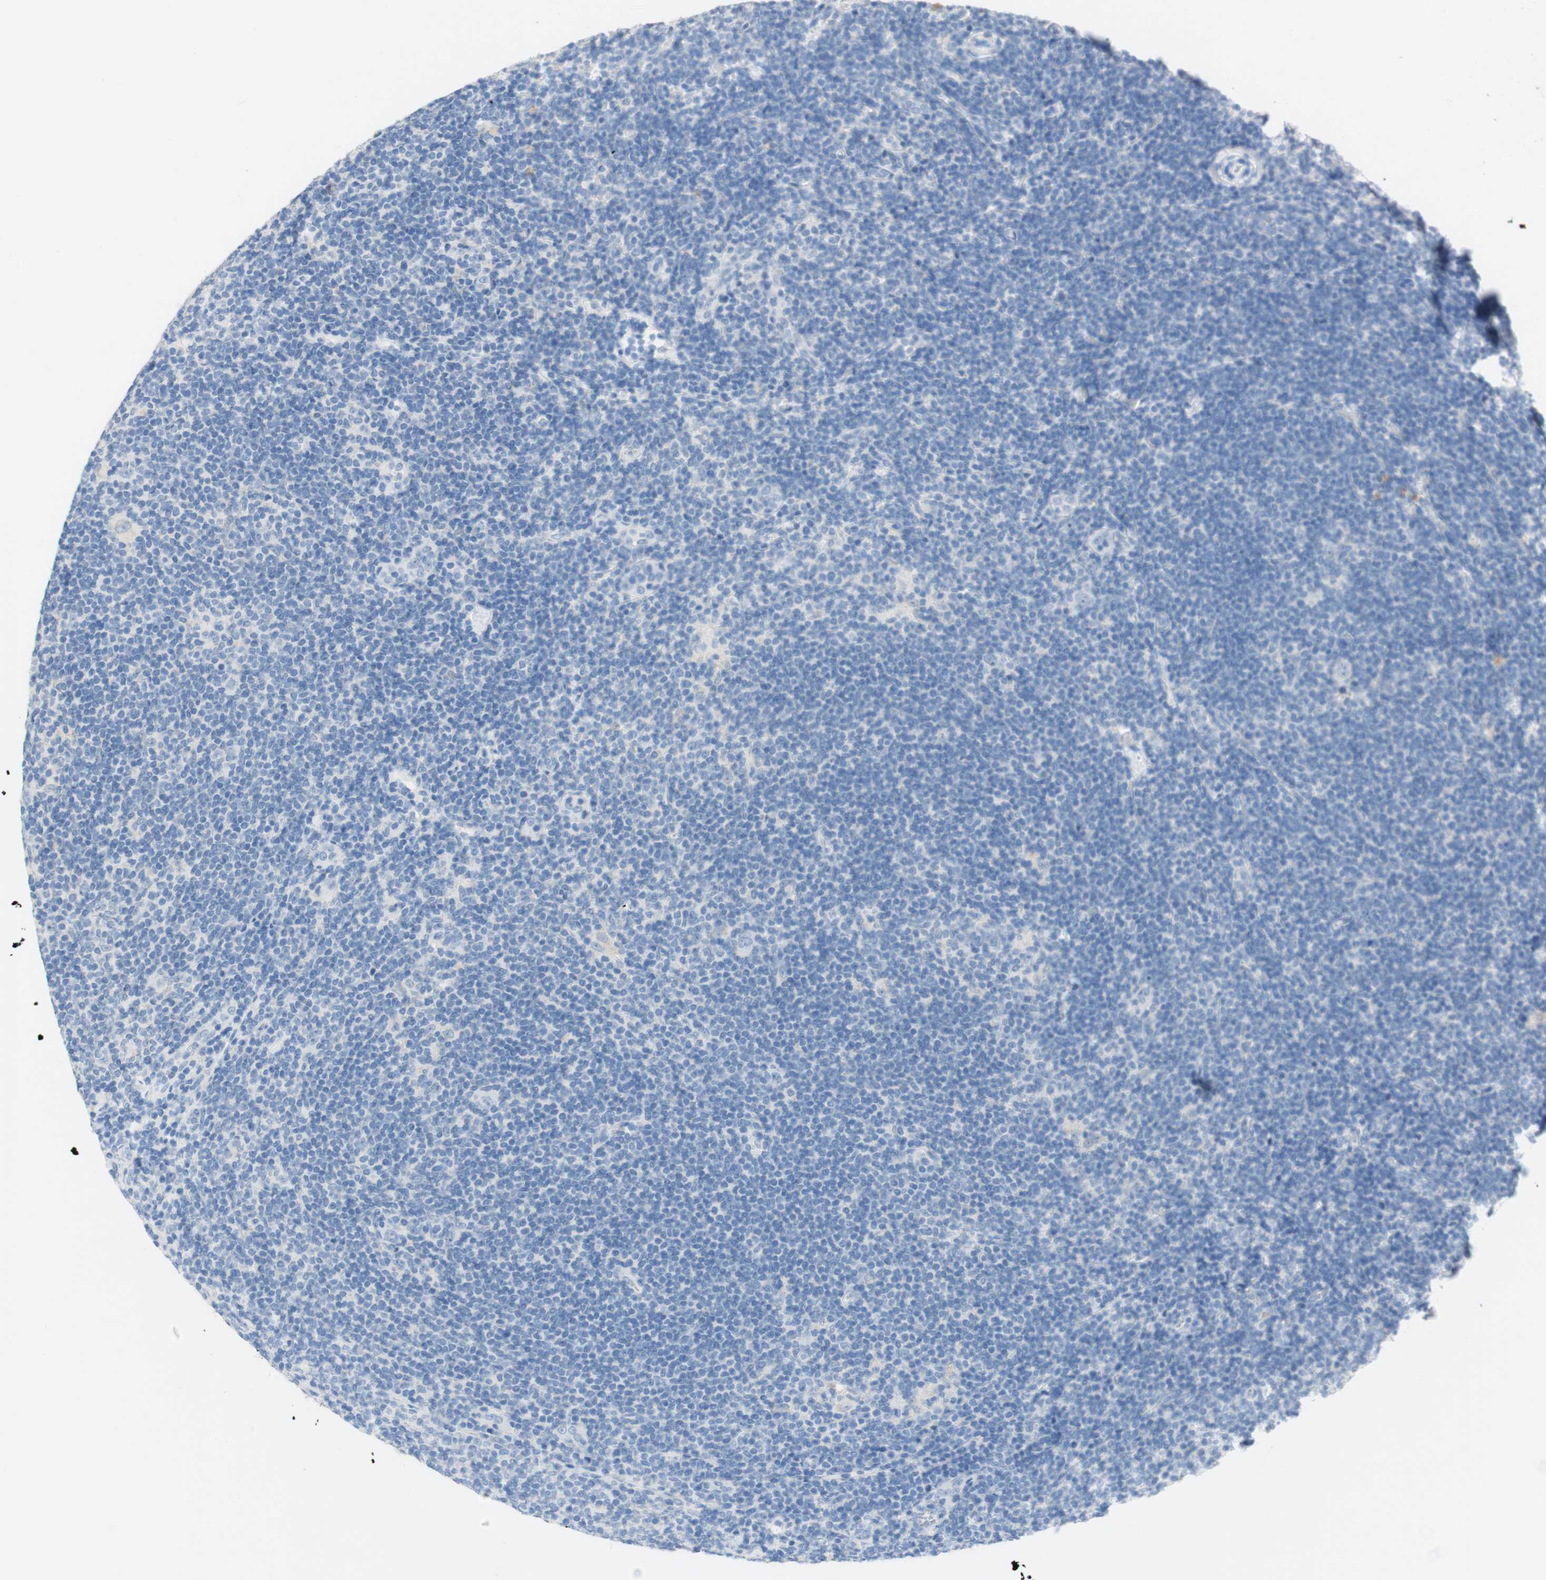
{"staining": {"intensity": "negative", "quantity": "none", "location": "none"}, "tissue": "lymphoma", "cell_type": "Tumor cells", "image_type": "cancer", "snomed": [{"axis": "morphology", "description": "Hodgkin's disease, NOS"}, {"axis": "topography", "description": "Lymph node"}], "caption": "An IHC photomicrograph of lymphoma is shown. There is no staining in tumor cells of lymphoma.", "gene": "POLR2J3", "patient": {"sex": "female", "age": 57}}